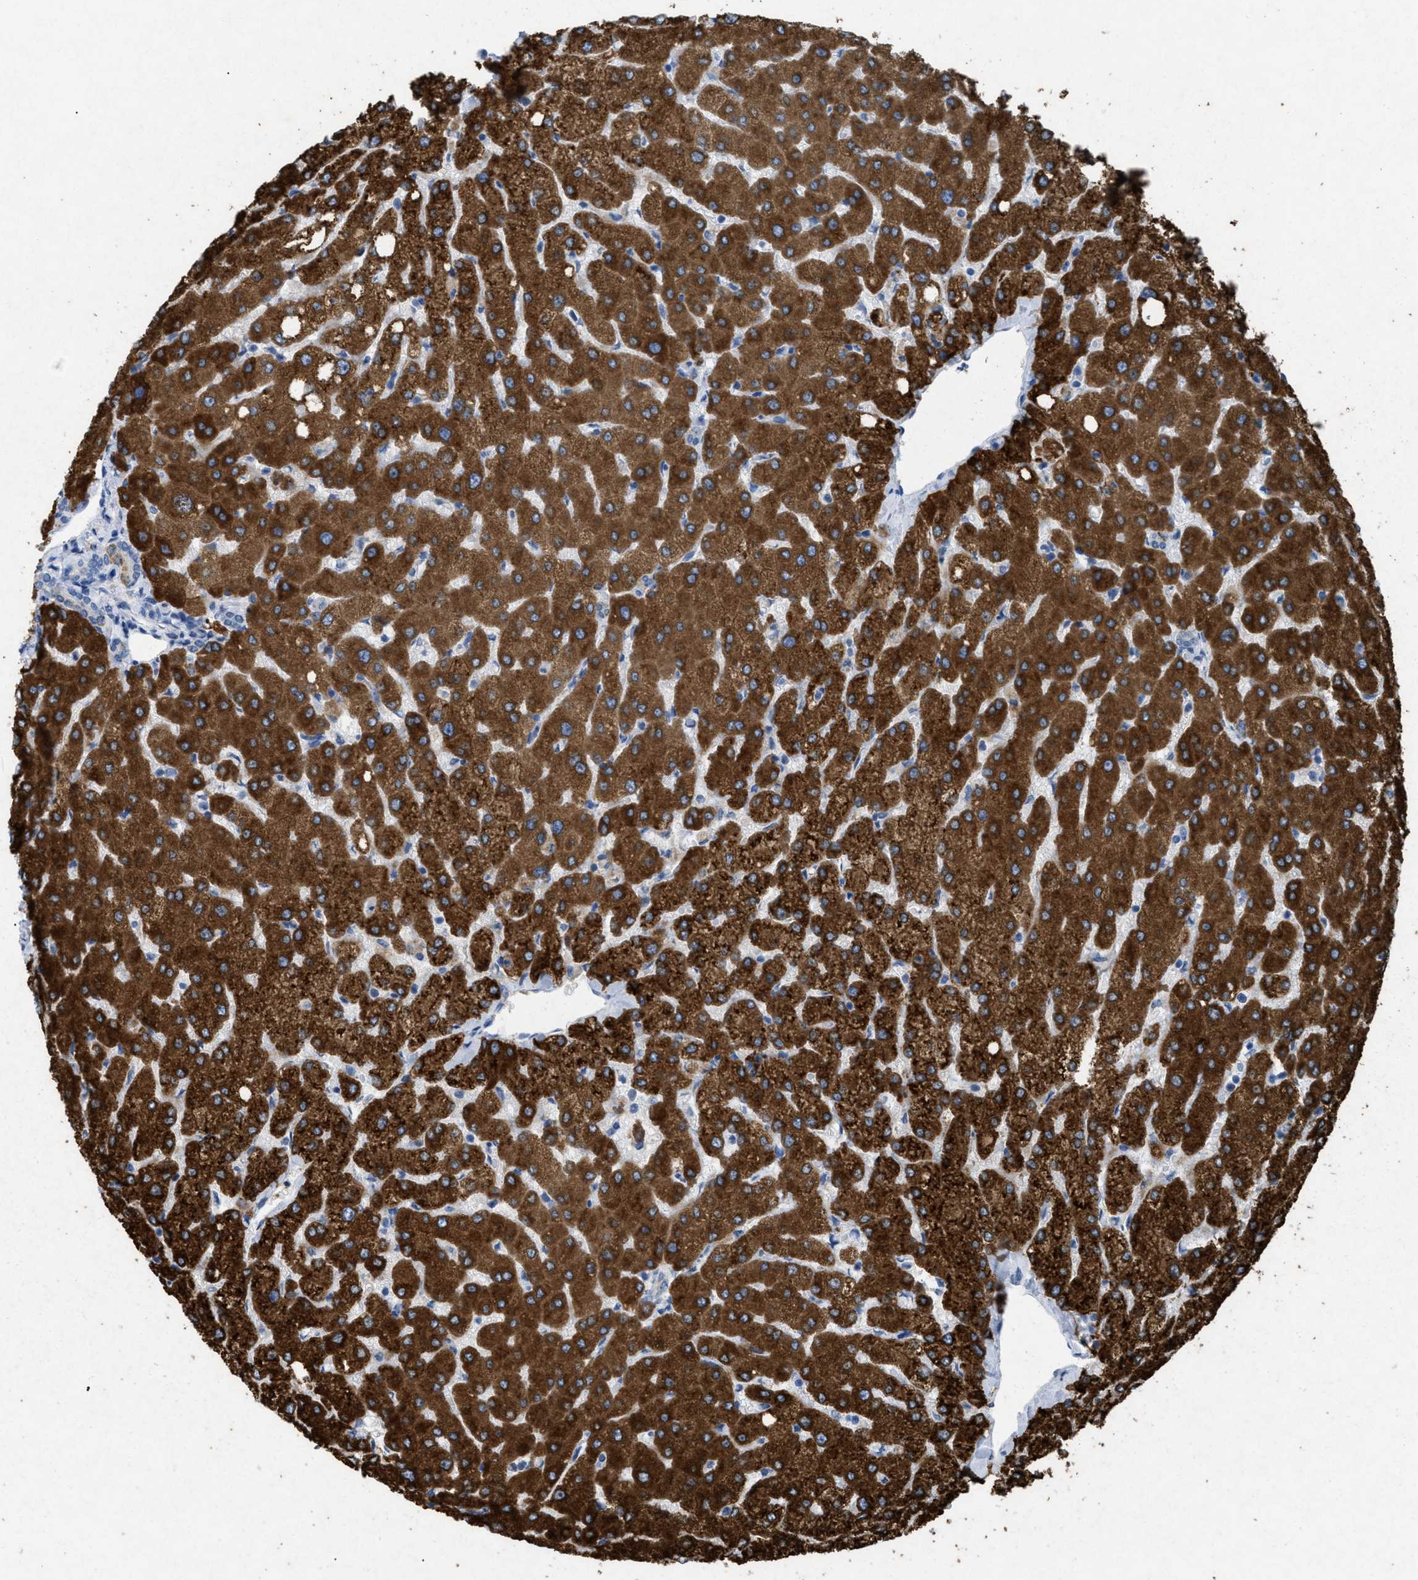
{"staining": {"intensity": "moderate", "quantity": "25%-75%", "location": "cytoplasmic/membranous"}, "tissue": "liver", "cell_type": "Cholangiocytes", "image_type": "normal", "snomed": [{"axis": "morphology", "description": "Normal tissue, NOS"}, {"axis": "topography", "description": "Liver"}], "caption": "A high-resolution histopathology image shows IHC staining of benign liver, which exhibits moderate cytoplasmic/membranous positivity in about 25%-75% of cholangiocytes.", "gene": "TASOR", "patient": {"sex": "female", "age": 54}}